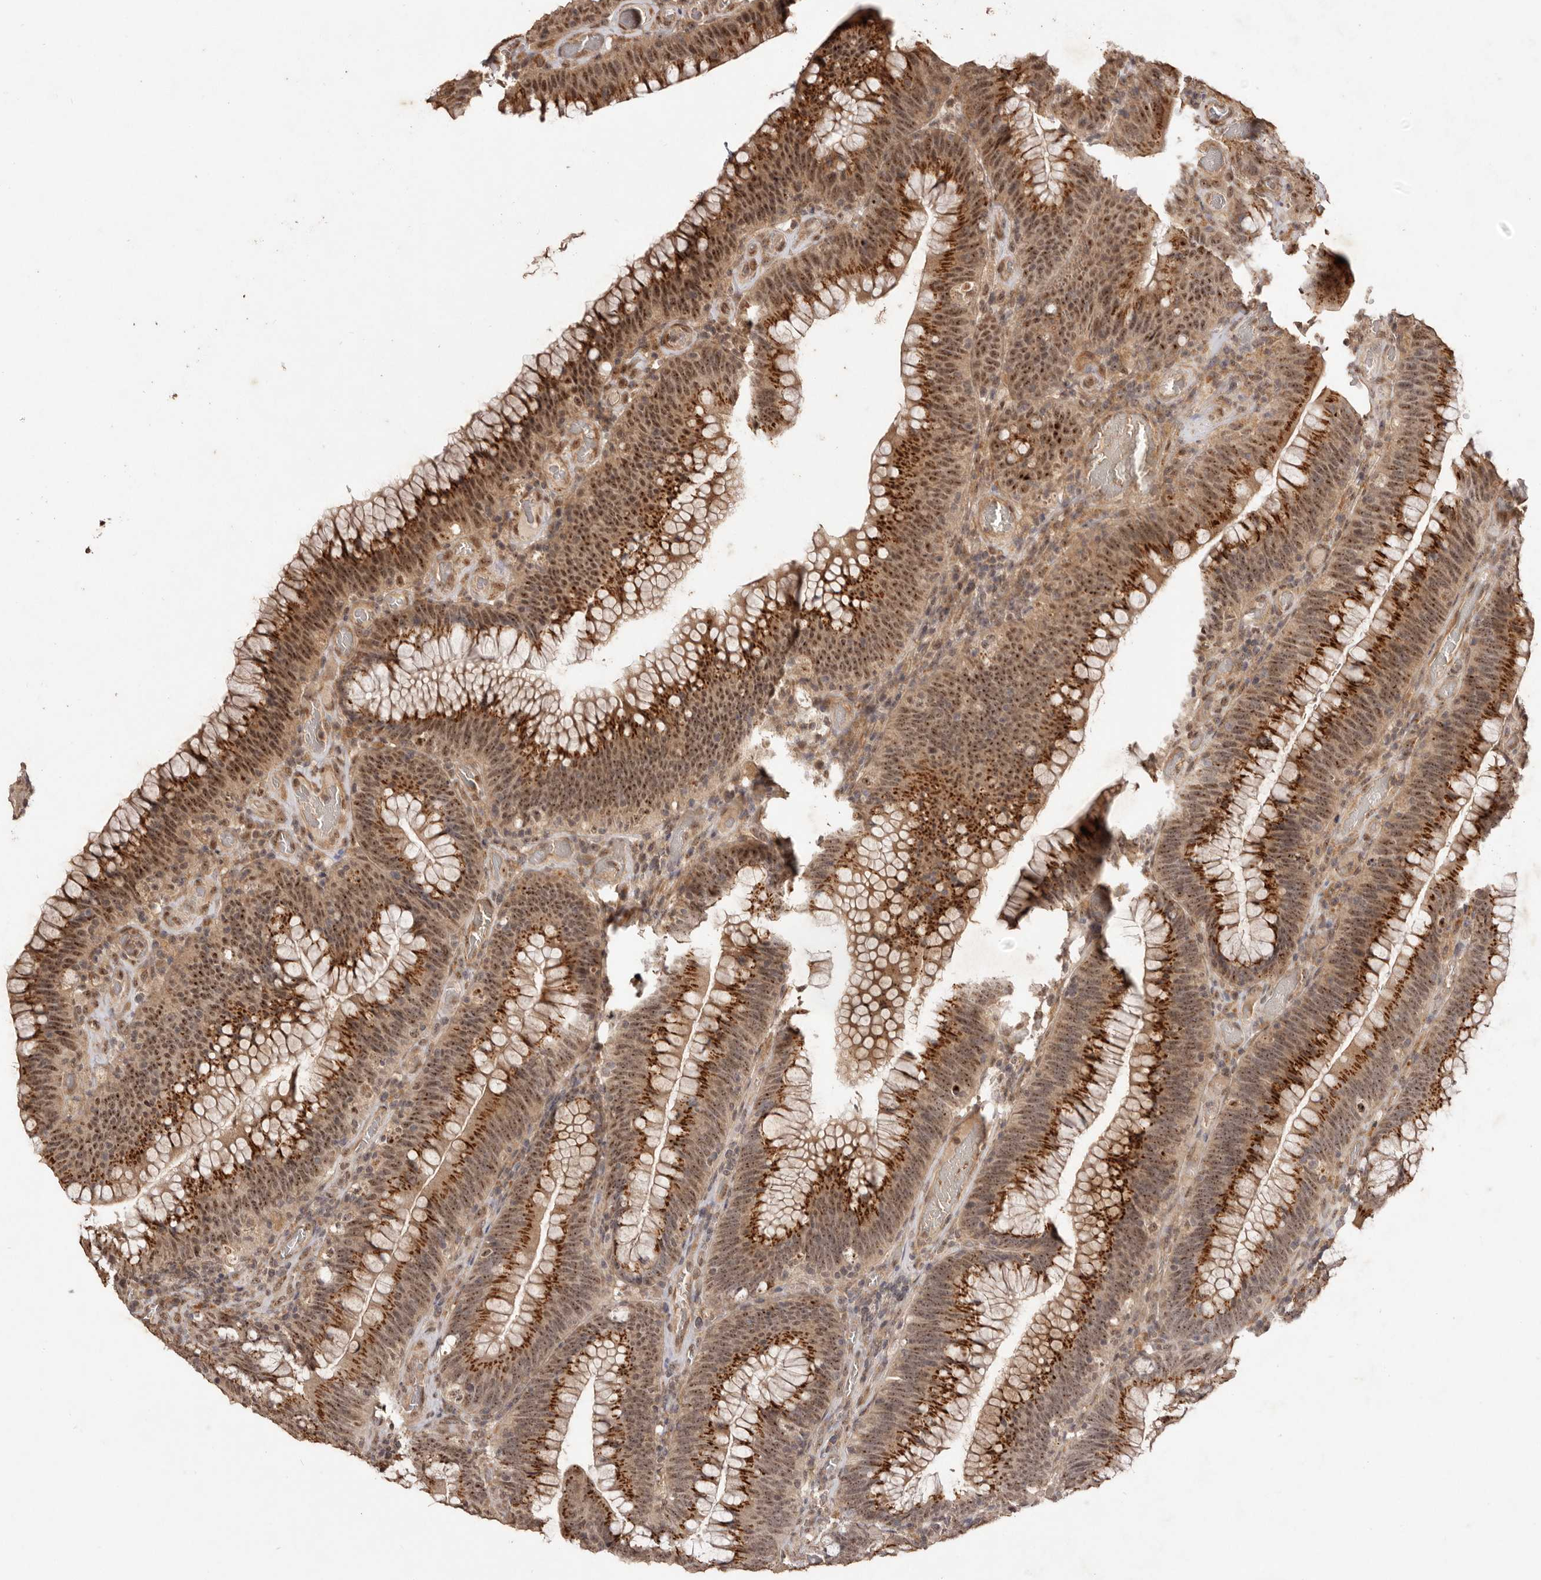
{"staining": {"intensity": "strong", "quantity": ">75%", "location": "cytoplasmic/membranous,nuclear"}, "tissue": "colorectal cancer", "cell_type": "Tumor cells", "image_type": "cancer", "snomed": [{"axis": "morphology", "description": "Normal tissue, NOS"}, {"axis": "topography", "description": "Colon"}], "caption": "Human colorectal cancer stained with a protein marker displays strong staining in tumor cells.", "gene": "NOTCH1", "patient": {"sex": "female", "age": 82}}